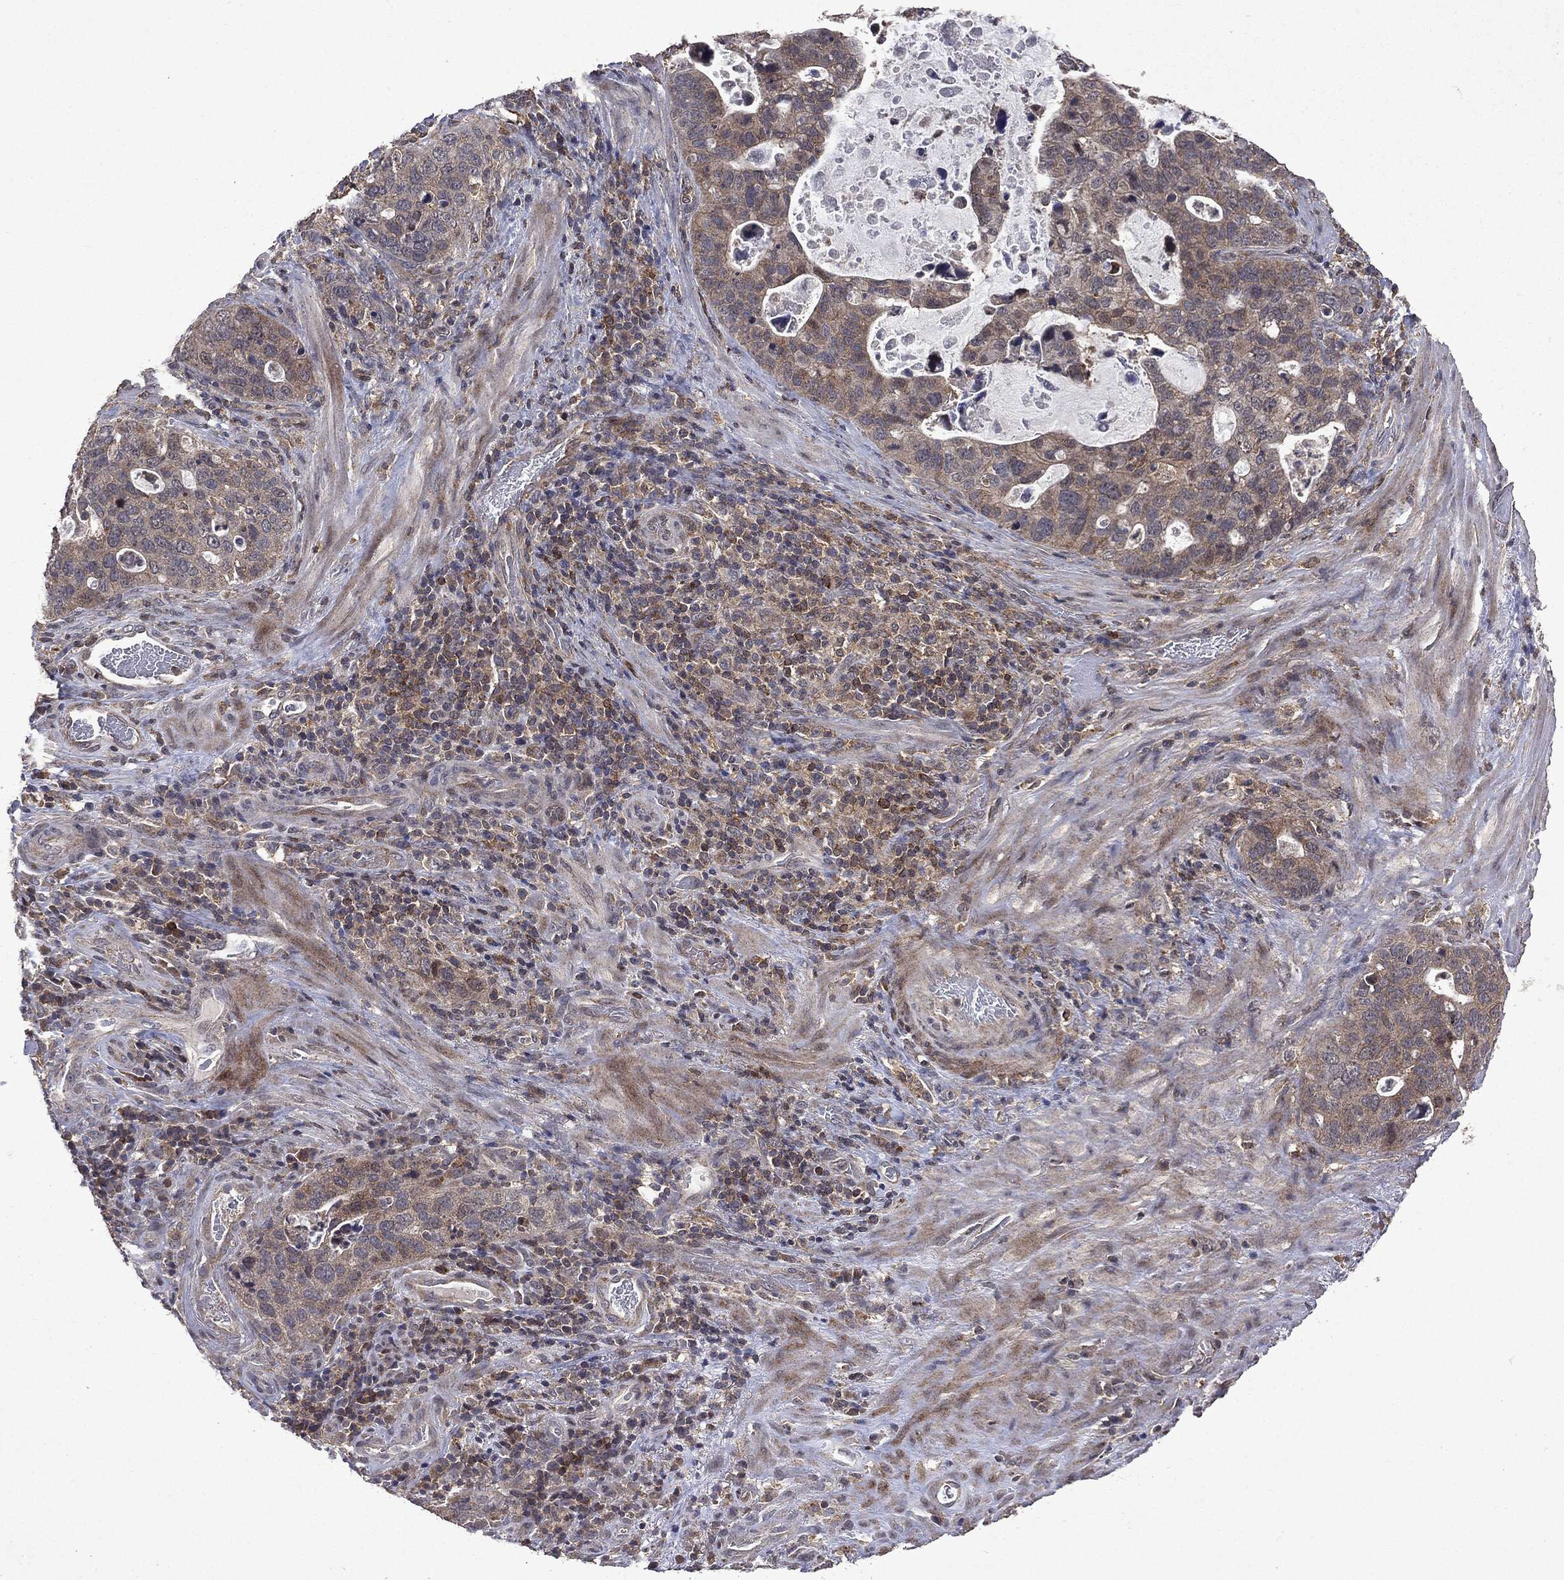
{"staining": {"intensity": "weak", "quantity": "<25%", "location": "cytoplasmic/membranous"}, "tissue": "stomach cancer", "cell_type": "Tumor cells", "image_type": "cancer", "snomed": [{"axis": "morphology", "description": "Adenocarcinoma, NOS"}, {"axis": "topography", "description": "Stomach"}], "caption": "Immunohistochemistry of stomach adenocarcinoma demonstrates no expression in tumor cells.", "gene": "PTEN", "patient": {"sex": "male", "age": 54}}